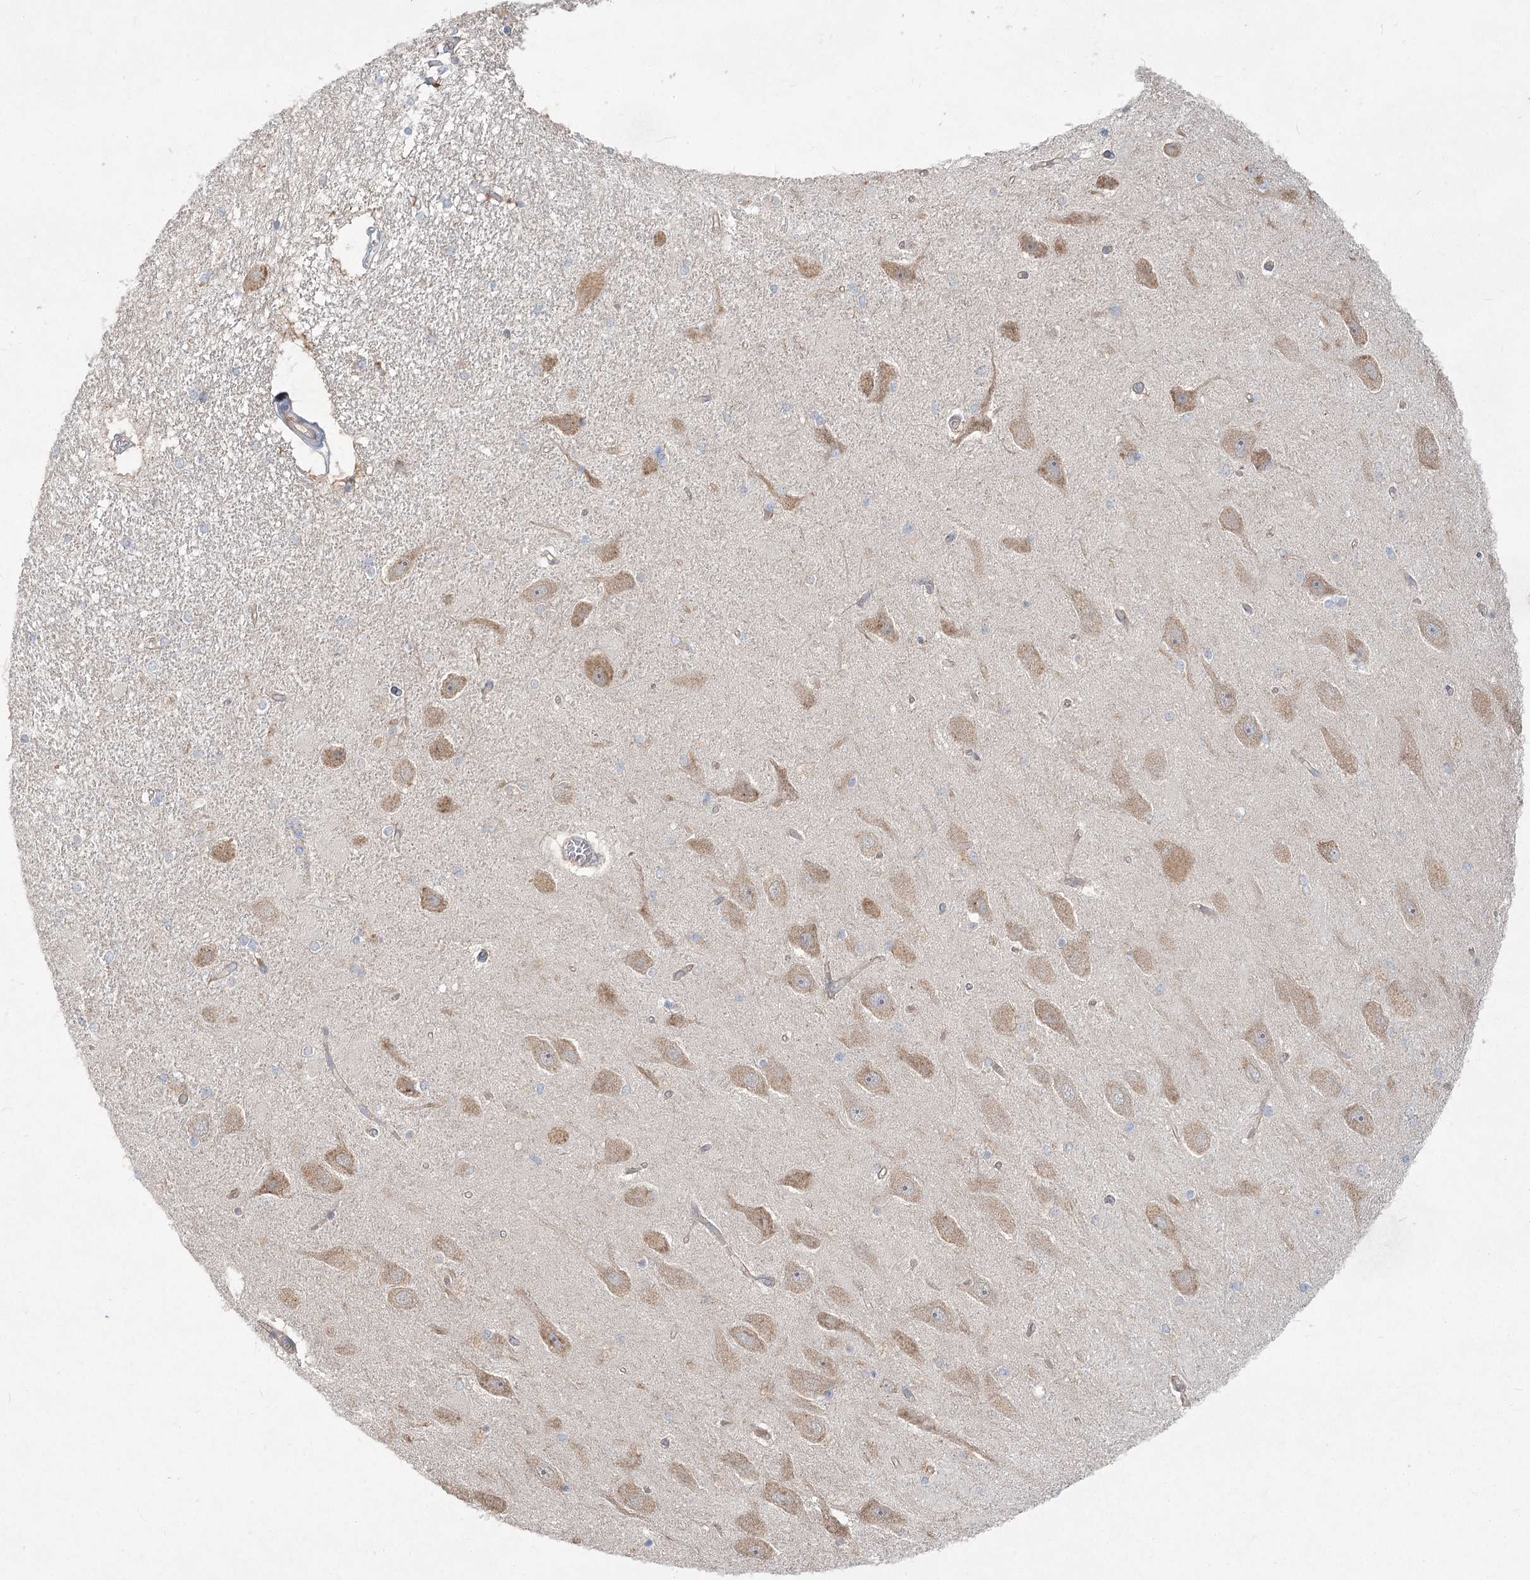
{"staining": {"intensity": "weak", "quantity": "<25%", "location": "cytoplasmic/membranous"}, "tissue": "hippocampus", "cell_type": "Glial cells", "image_type": "normal", "snomed": [{"axis": "morphology", "description": "Normal tissue, NOS"}, {"axis": "topography", "description": "Hippocampus"}], "caption": "Immunohistochemistry (IHC) photomicrograph of benign hippocampus: hippocampus stained with DAB (3,3'-diaminobenzidine) demonstrates no significant protein expression in glial cells. (Stains: DAB (3,3'-diaminobenzidine) IHC with hematoxylin counter stain, Microscopy: brightfield microscopy at high magnification).", "gene": "CAMTA1", "patient": {"sex": "female", "age": 54}}